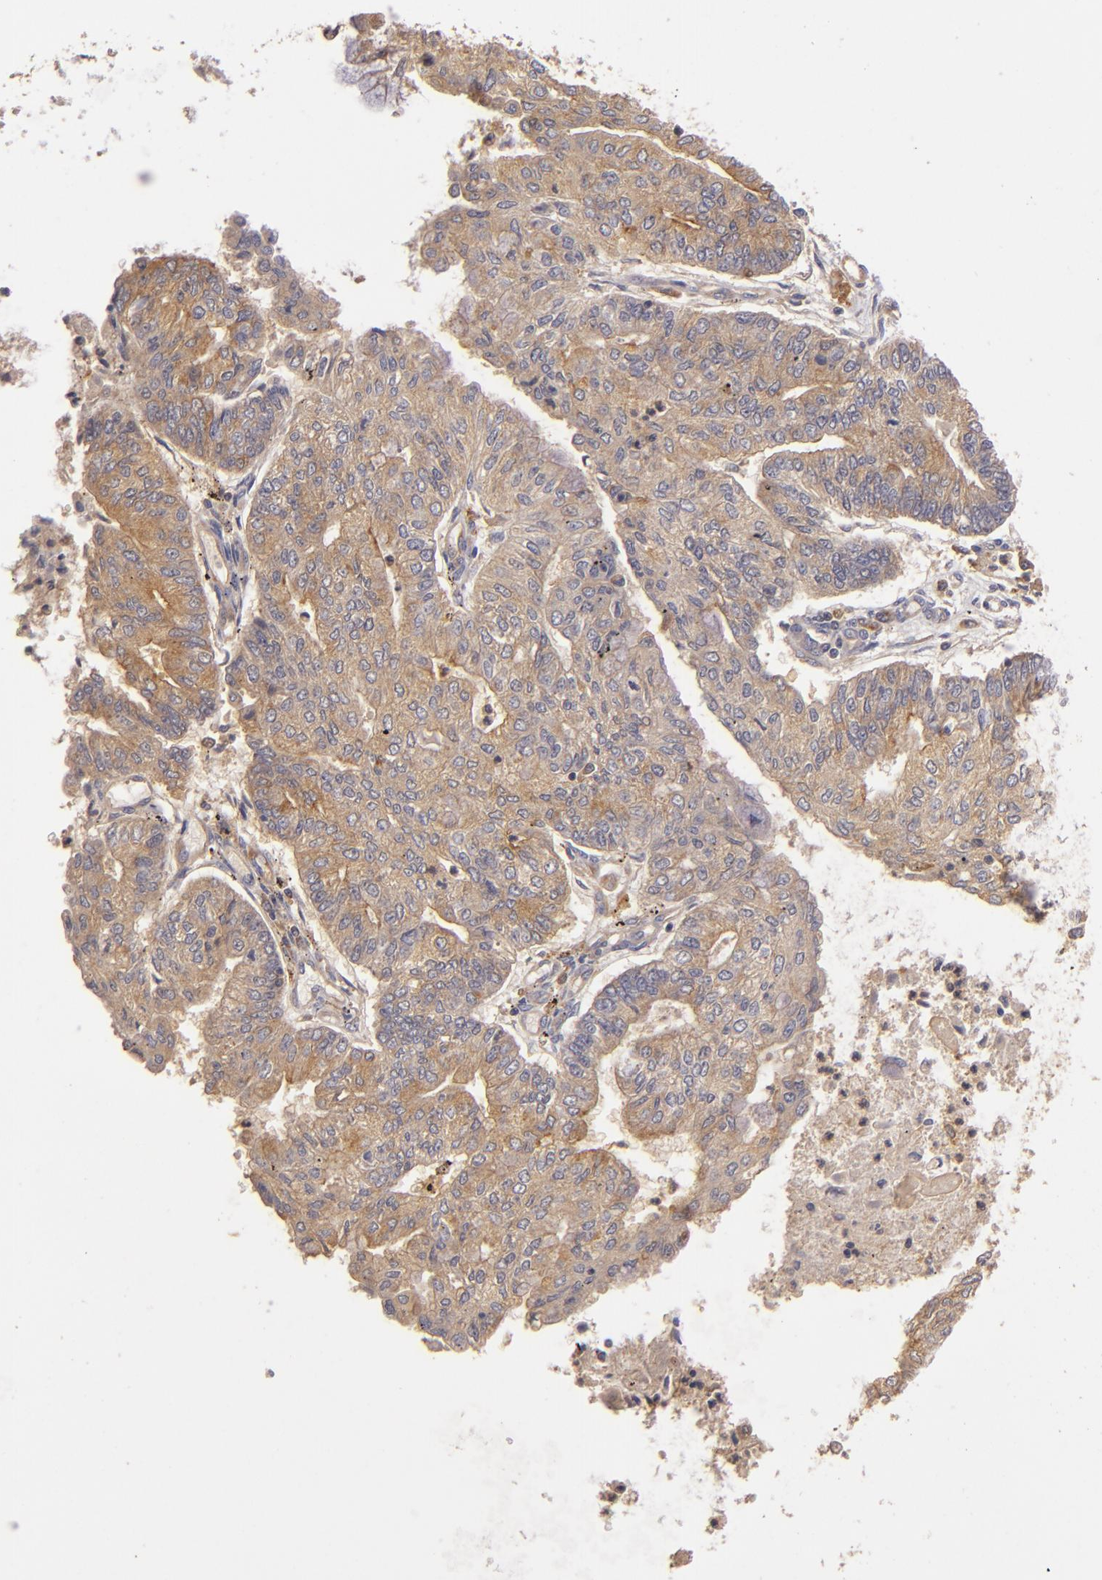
{"staining": {"intensity": "strong", "quantity": ">75%", "location": "cytoplasmic/membranous"}, "tissue": "endometrial cancer", "cell_type": "Tumor cells", "image_type": "cancer", "snomed": [{"axis": "morphology", "description": "Adenocarcinoma, NOS"}, {"axis": "topography", "description": "Endometrium"}], "caption": "Adenocarcinoma (endometrial) stained with a protein marker demonstrates strong staining in tumor cells.", "gene": "PRKCD", "patient": {"sex": "female", "age": 59}}